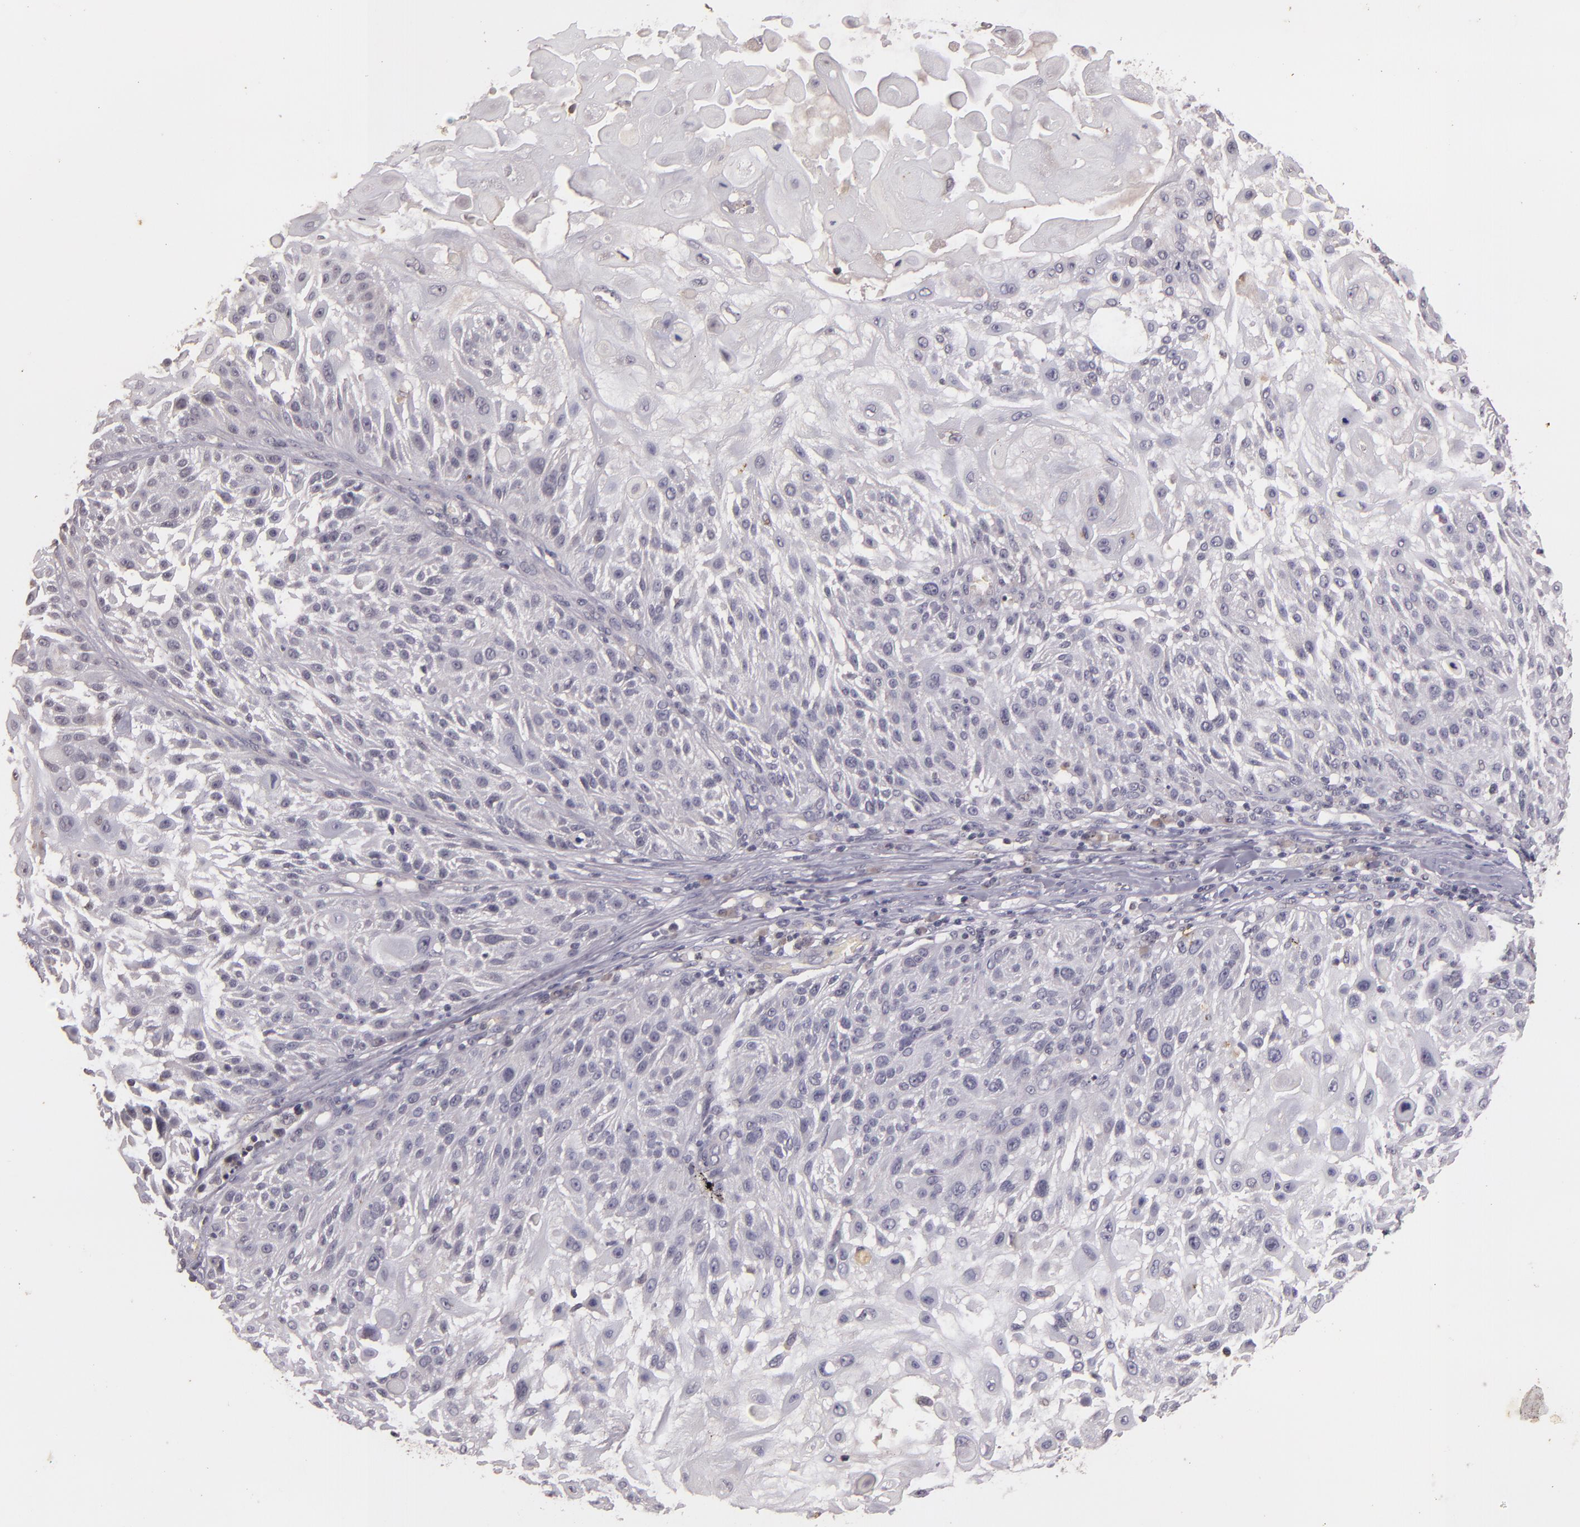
{"staining": {"intensity": "negative", "quantity": "none", "location": "none"}, "tissue": "skin cancer", "cell_type": "Tumor cells", "image_type": "cancer", "snomed": [{"axis": "morphology", "description": "Squamous cell carcinoma, NOS"}, {"axis": "topography", "description": "Skin"}], "caption": "A micrograph of squamous cell carcinoma (skin) stained for a protein demonstrates no brown staining in tumor cells.", "gene": "TFF1", "patient": {"sex": "female", "age": 89}}